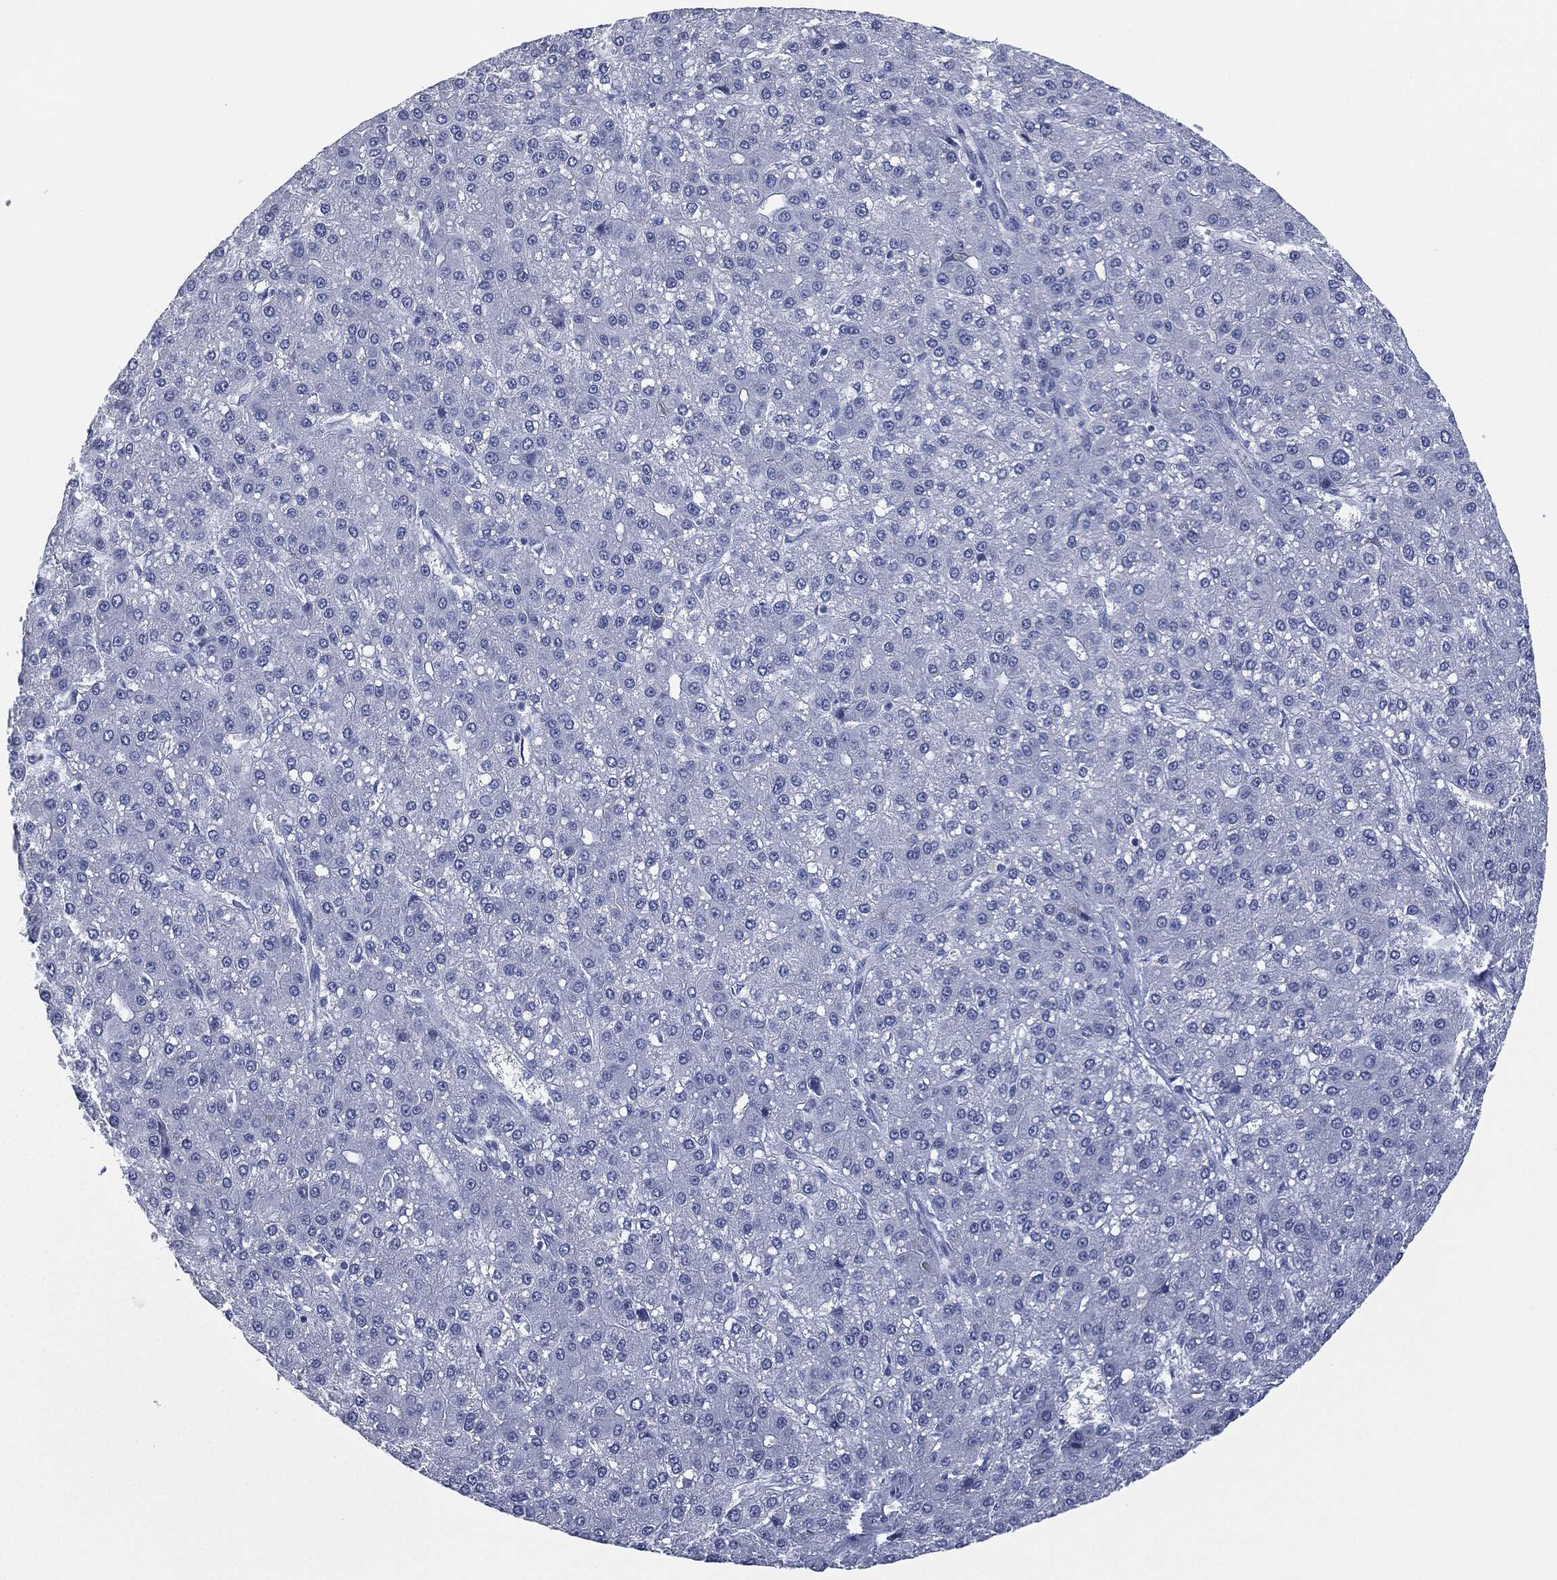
{"staining": {"intensity": "negative", "quantity": "none", "location": "none"}, "tissue": "liver cancer", "cell_type": "Tumor cells", "image_type": "cancer", "snomed": [{"axis": "morphology", "description": "Carcinoma, Hepatocellular, NOS"}, {"axis": "topography", "description": "Liver"}], "caption": "Human liver cancer (hepatocellular carcinoma) stained for a protein using immunohistochemistry demonstrates no staining in tumor cells.", "gene": "MUC16", "patient": {"sex": "male", "age": 67}}